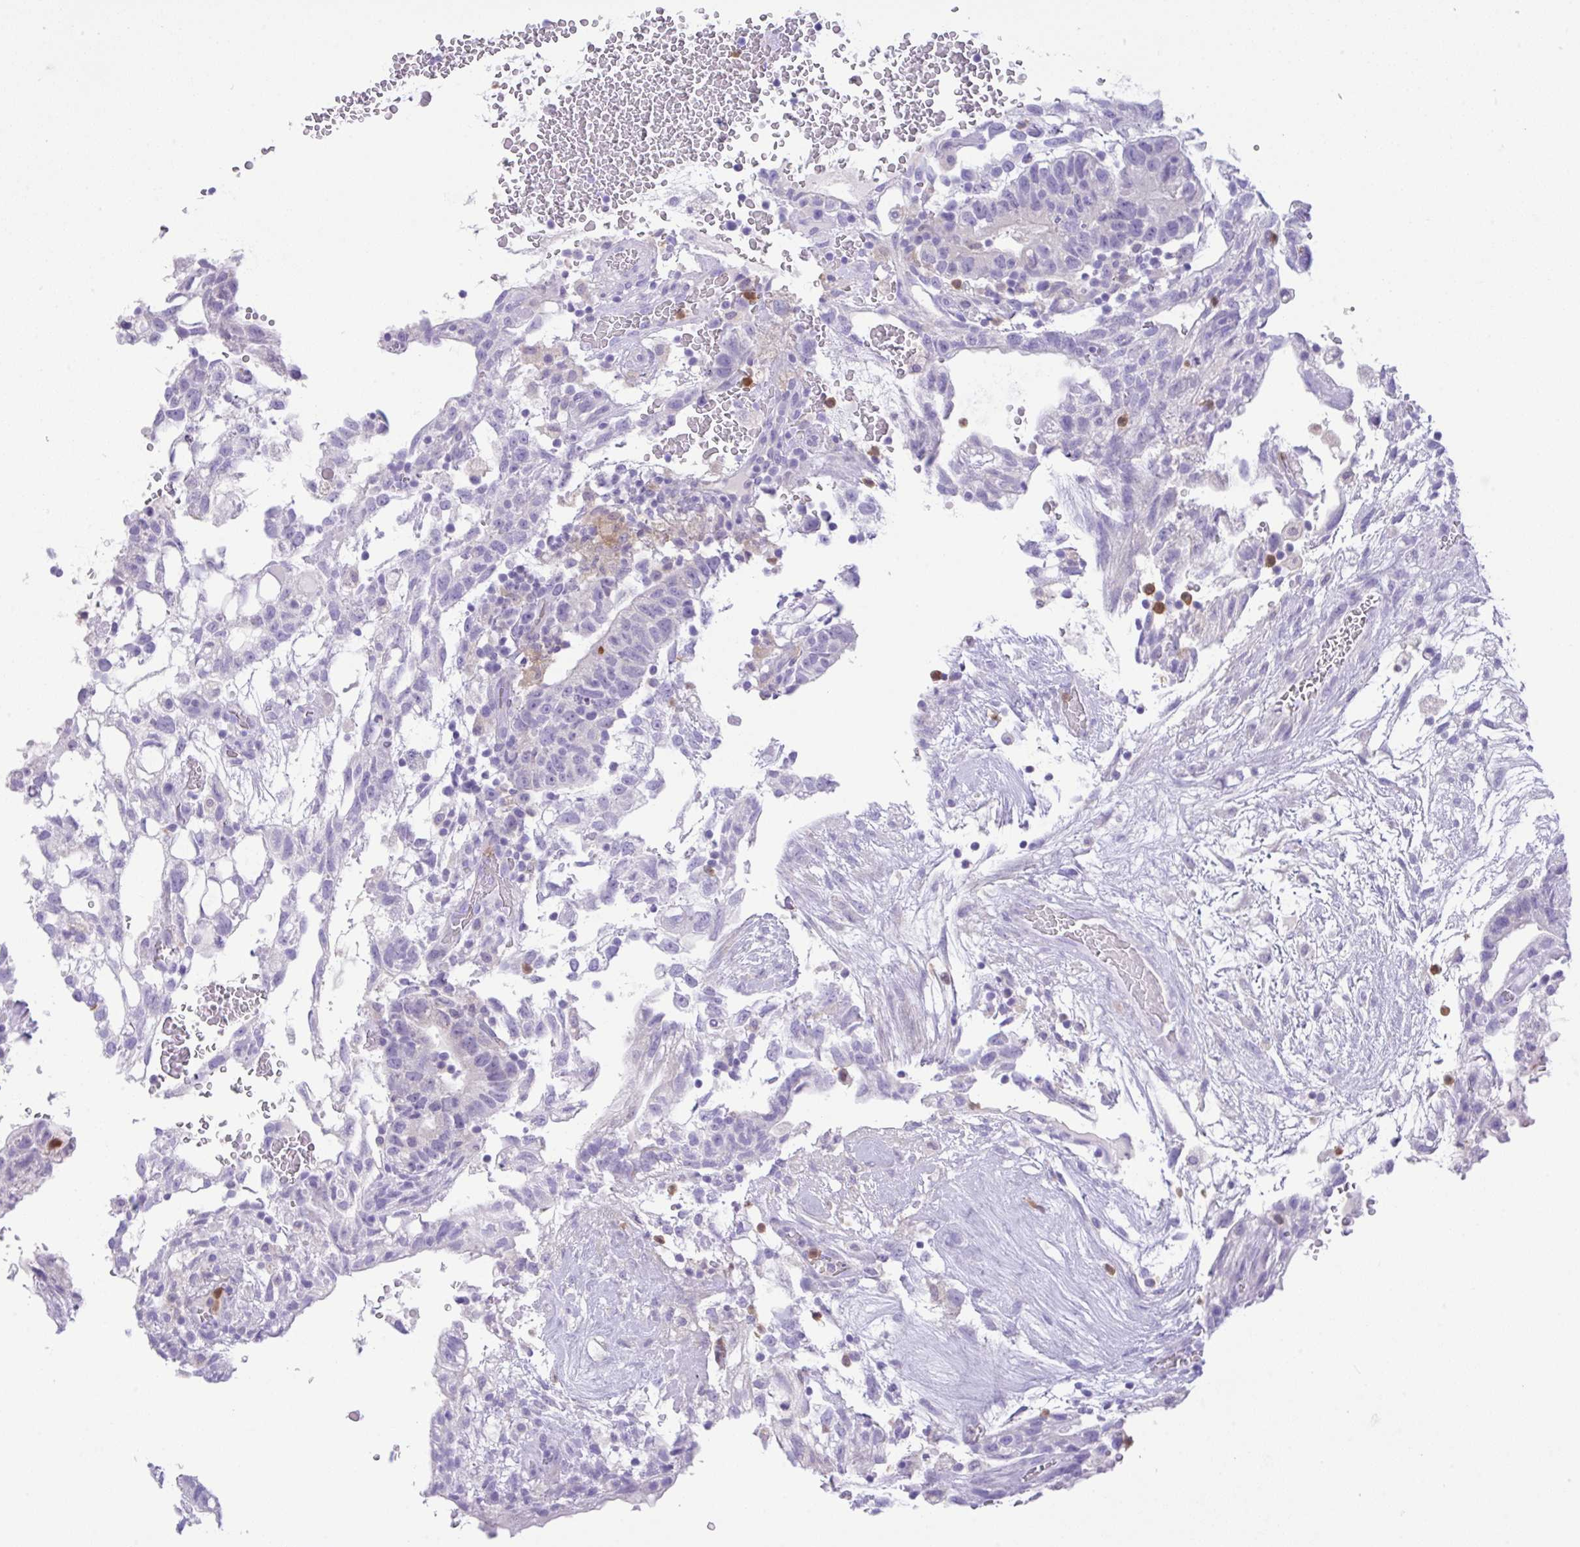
{"staining": {"intensity": "negative", "quantity": "none", "location": "none"}, "tissue": "testis cancer", "cell_type": "Tumor cells", "image_type": "cancer", "snomed": [{"axis": "morphology", "description": "Carcinoma, Embryonal, NOS"}, {"axis": "topography", "description": "Testis"}], "caption": "Embryonal carcinoma (testis) was stained to show a protein in brown. There is no significant positivity in tumor cells.", "gene": "NCF1", "patient": {"sex": "male", "age": 32}}